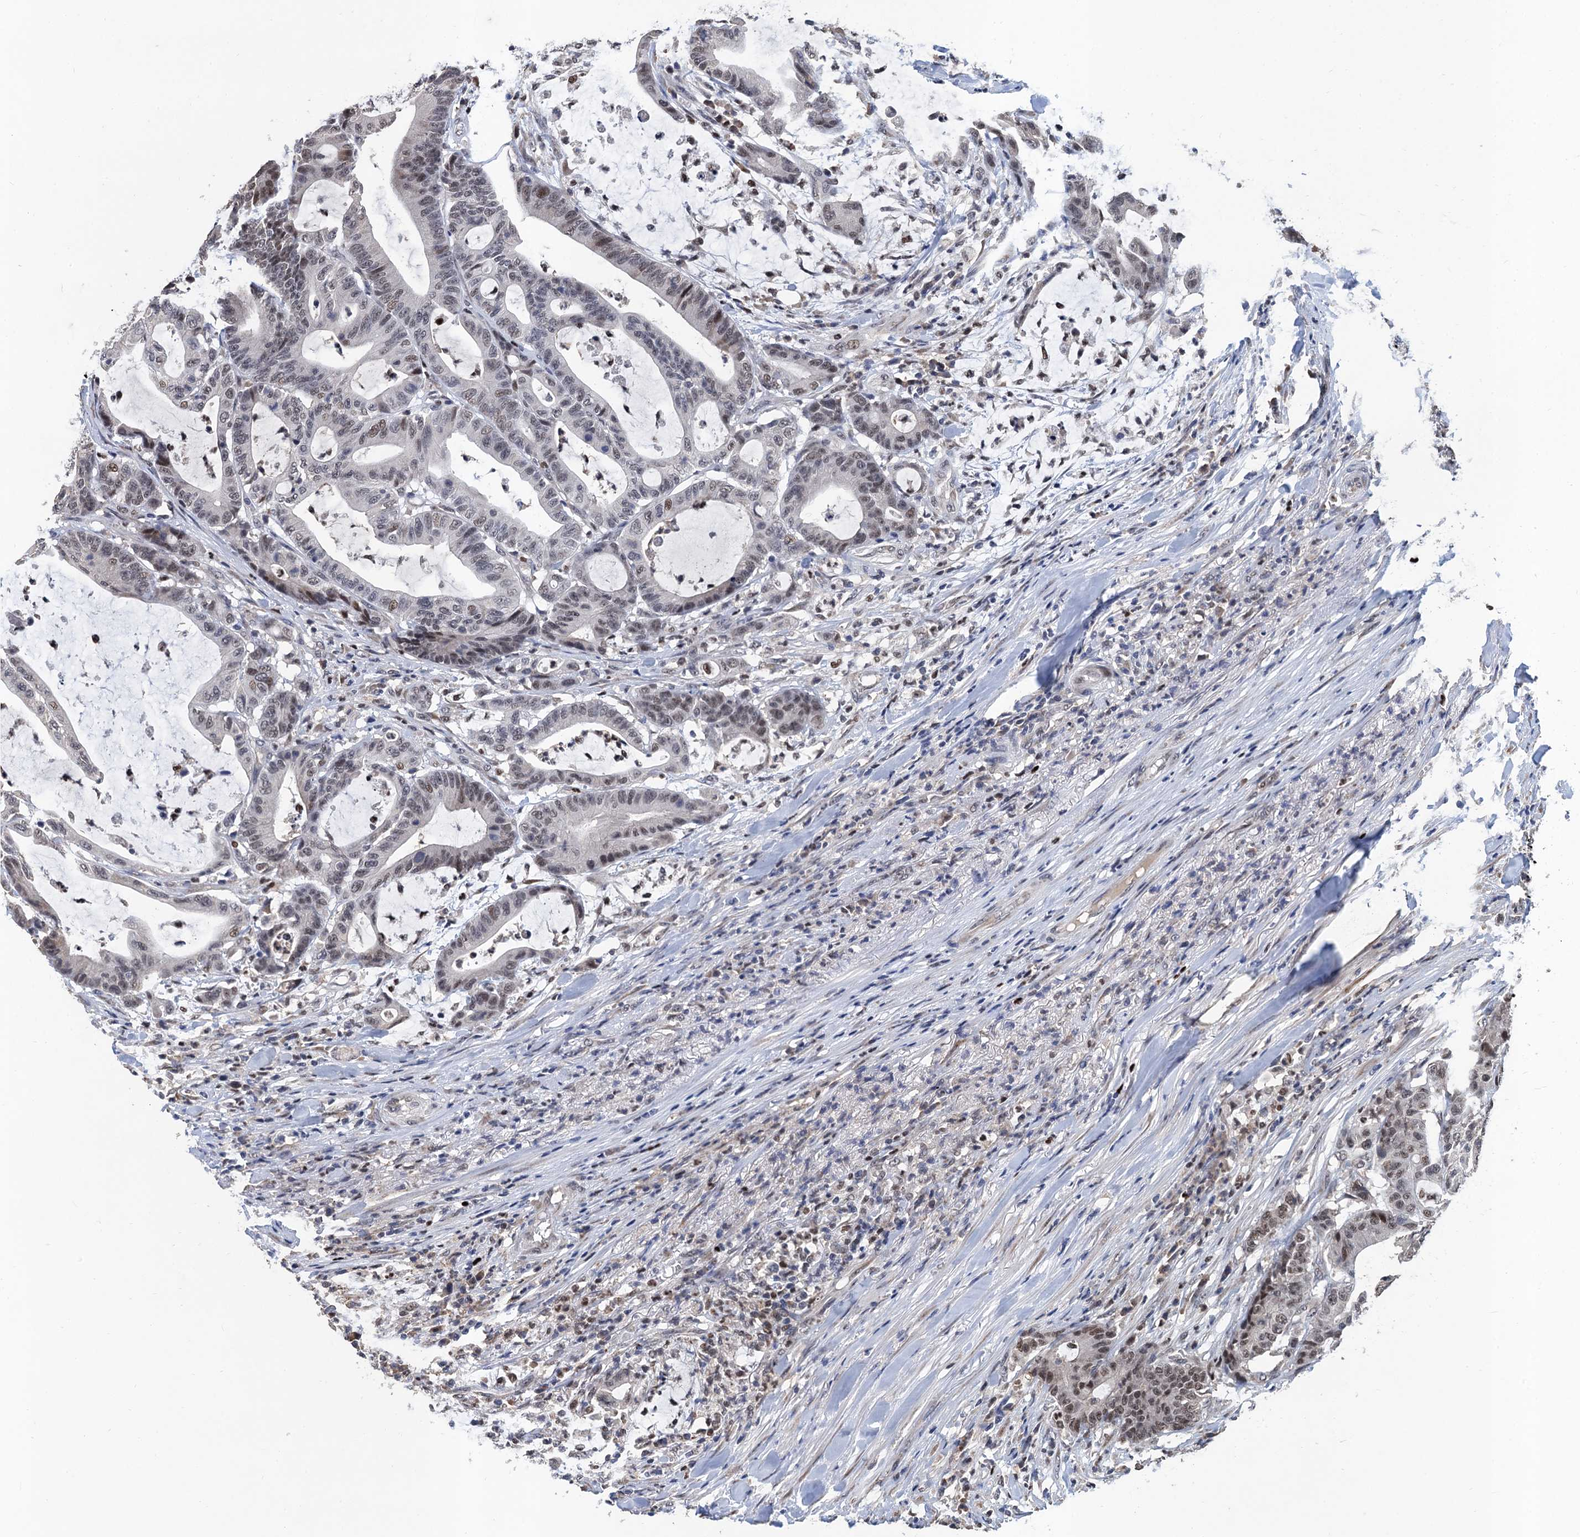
{"staining": {"intensity": "moderate", "quantity": "<25%", "location": "nuclear"}, "tissue": "colorectal cancer", "cell_type": "Tumor cells", "image_type": "cancer", "snomed": [{"axis": "morphology", "description": "Adenocarcinoma, NOS"}, {"axis": "topography", "description": "Colon"}], "caption": "This is an image of immunohistochemistry (IHC) staining of adenocarcinoma (colorectal), which shows moderate expression in the nuclear of tumor cells.", "gene": "TSEN34", "patient": {"sex": "female", "age": 84}}